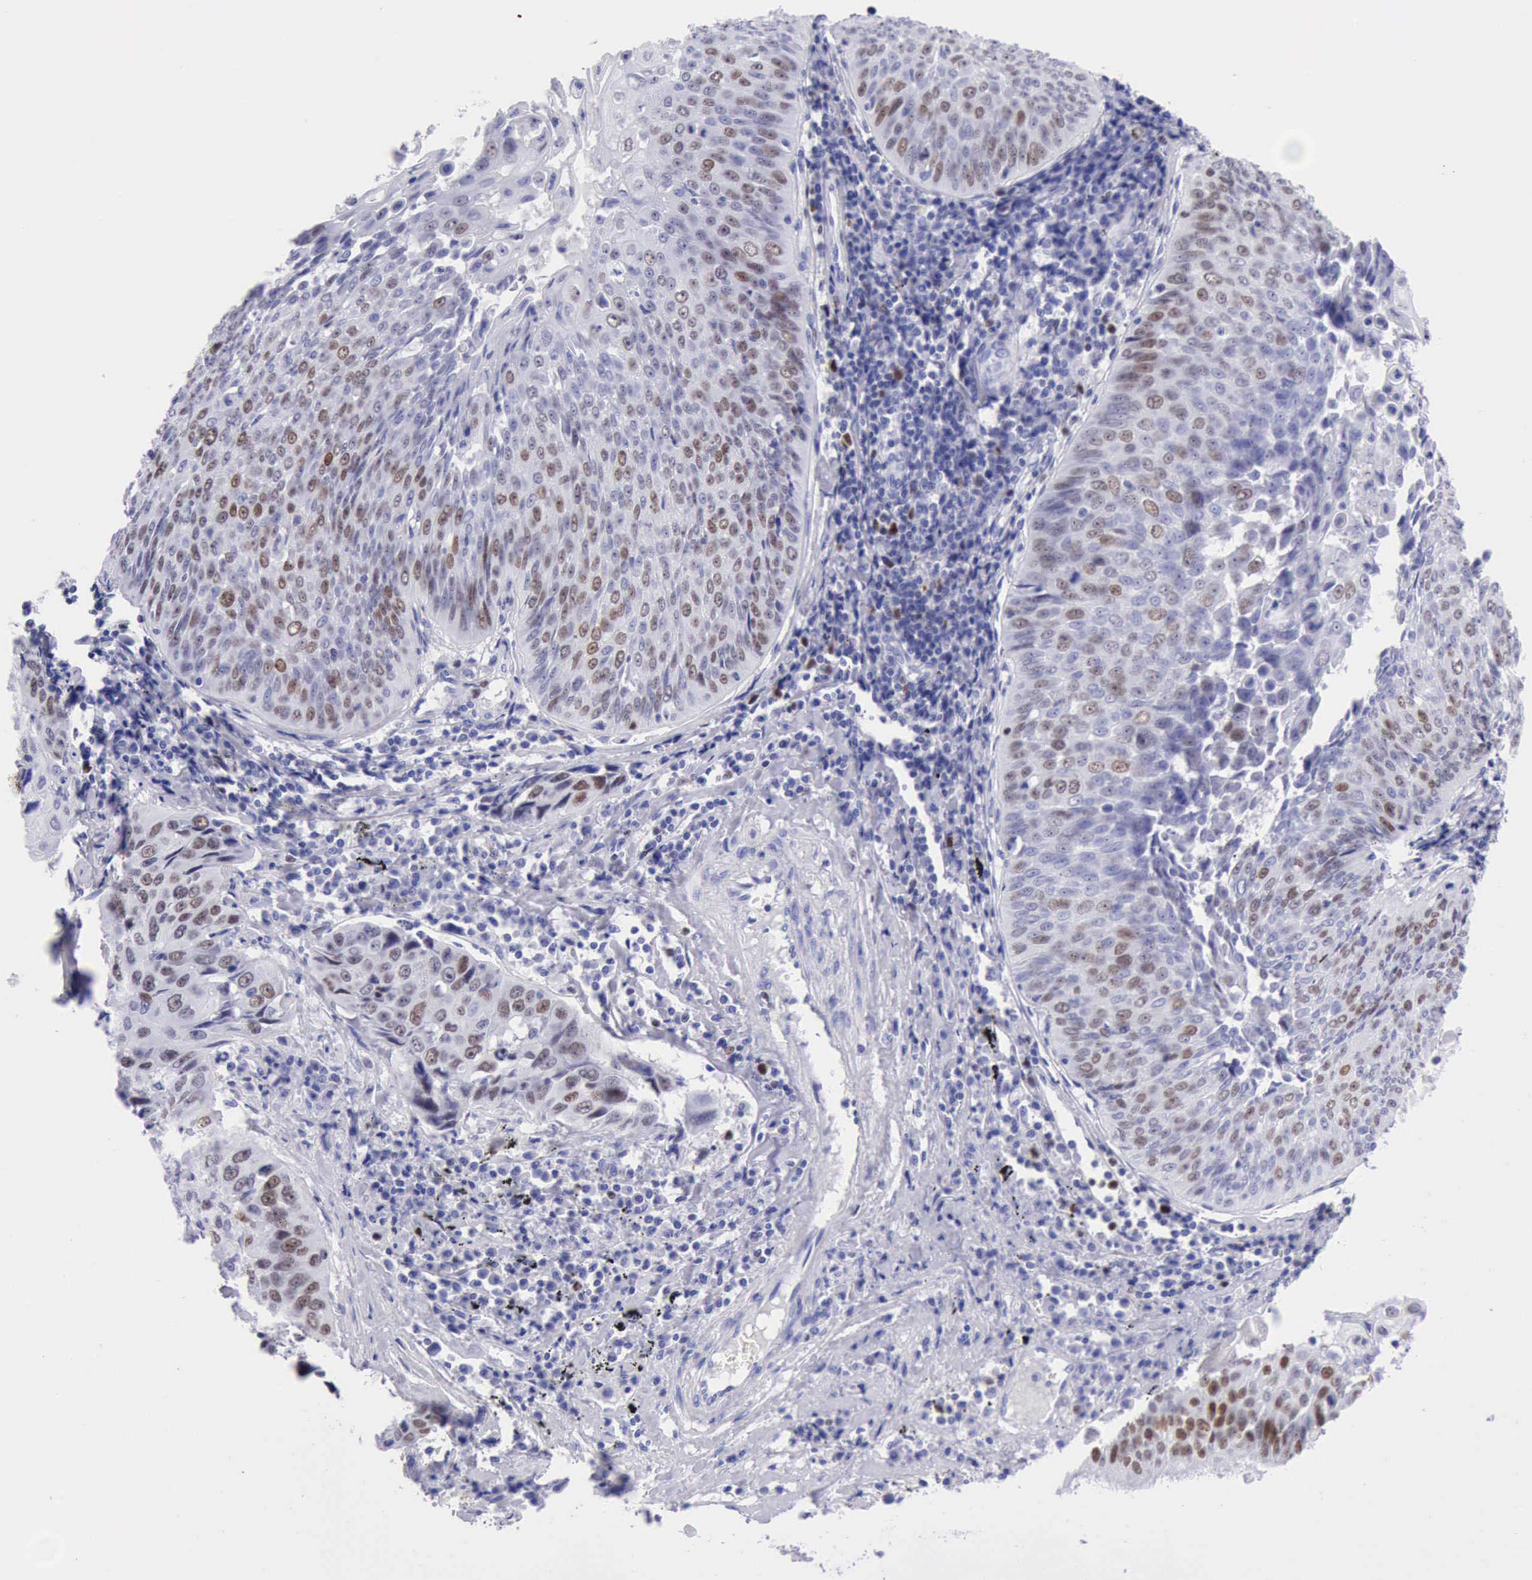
{"staining": {"intensity": "weak", "quantity": "<25%", "location": "nuclear"}, "tissue": "lung cancer", "cell_type": "Tumor cells", "image_type": "cancer", "snomed": [{"axis": "morphology", "description": "Adenocarcinoma, NOS"}, {"axis": "topography", "description": "Lung"}], "caption": "Lung cancer (adenocarcinoma) stained for a protein using IHC exhibits no staining tumor cells.", "gene": "MCM2", "patient": {"sex": "male", "age": 60}}